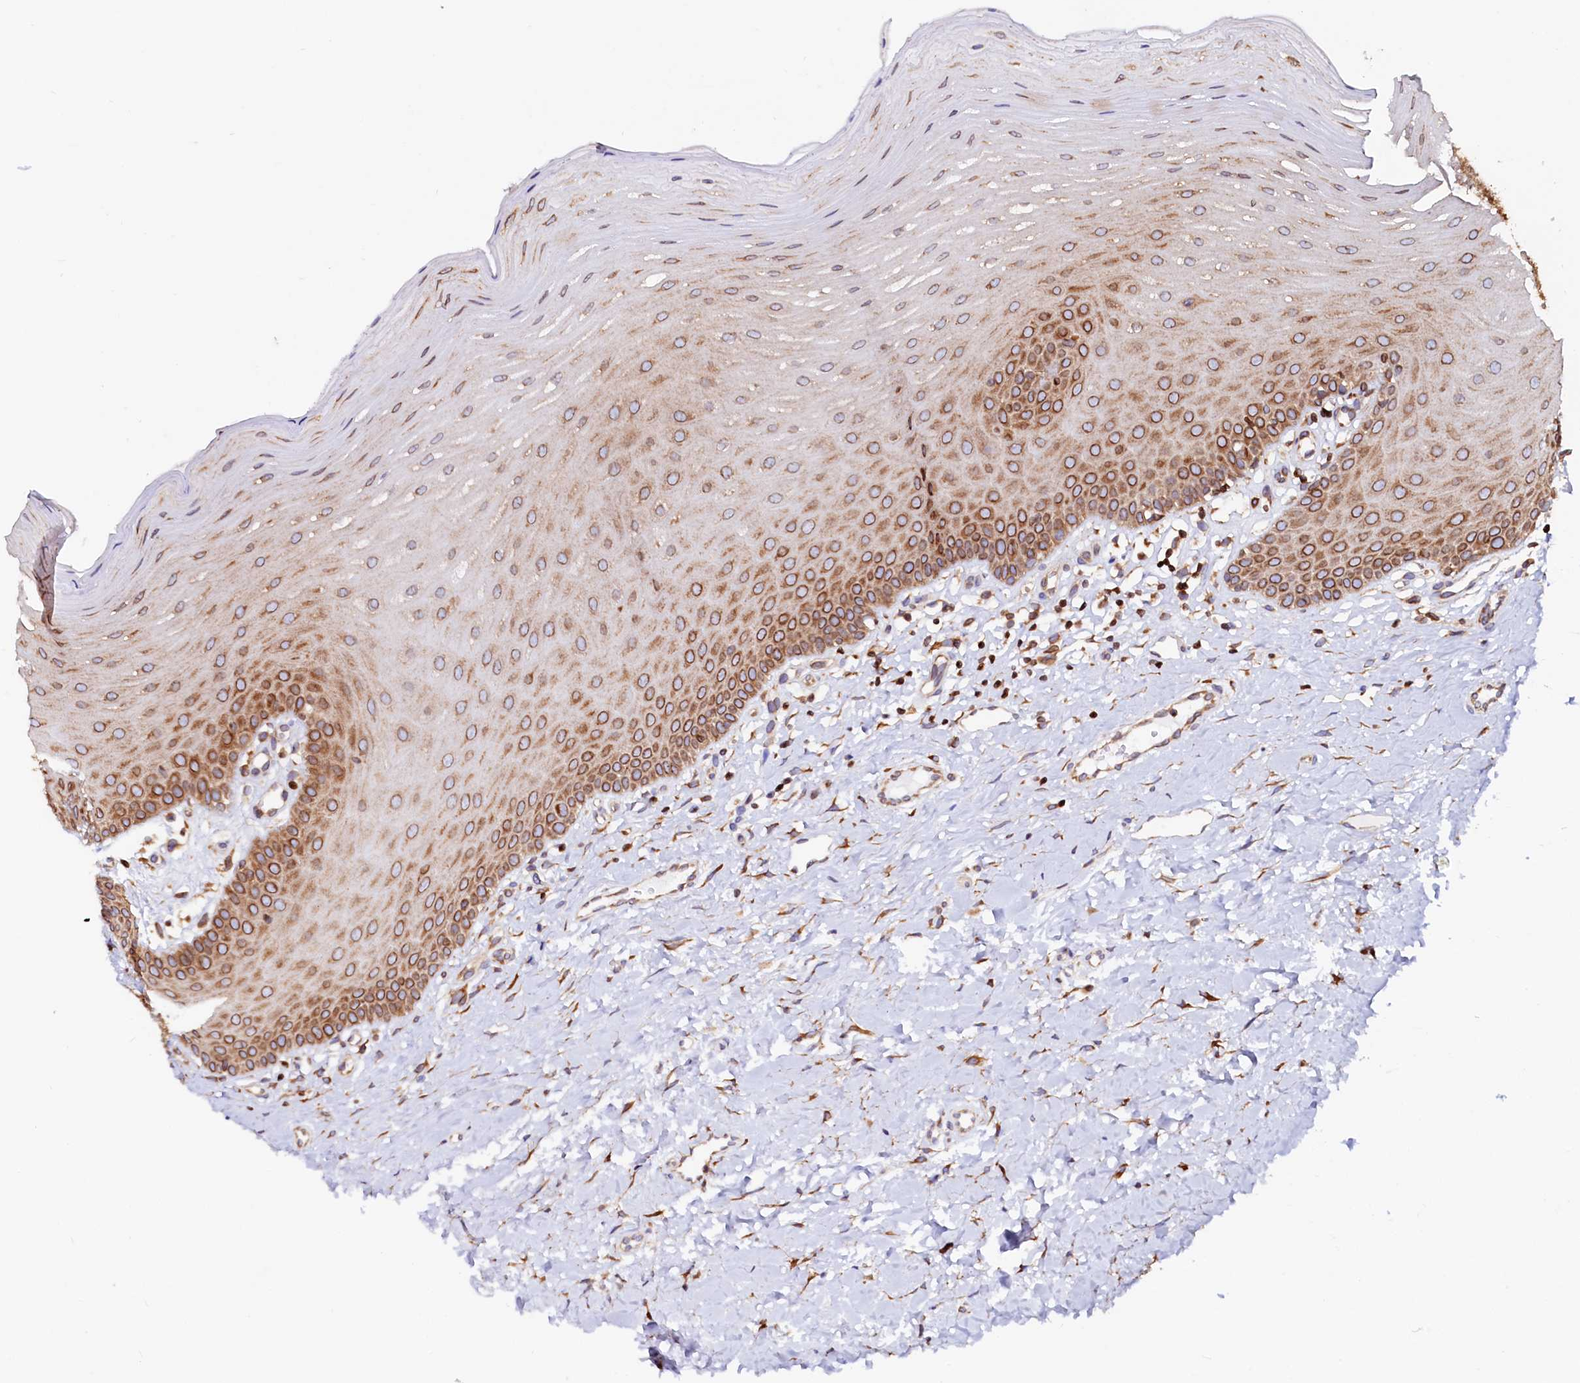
{"staining": {"intensity": "strong", "quantity": "25%-75%", "location": "cytoplasmic/membranous"}, "tissue": "oral mucosa", "cell_type": "Squamous epithelial cells", "image_type": "normal", "snomed": [{"axis": "morphology", "description": "Normal tissue, NOS"}, {"axis": "topography", "description": "Oral tissue"}], "caption": "Normal oral mucosa shows strong cytoplasmic/membranous expression in approximately 25%-75% of squamous epithelial cells.", "gene": "DERL1", "patient": {"sex": "female", "age": 39}}